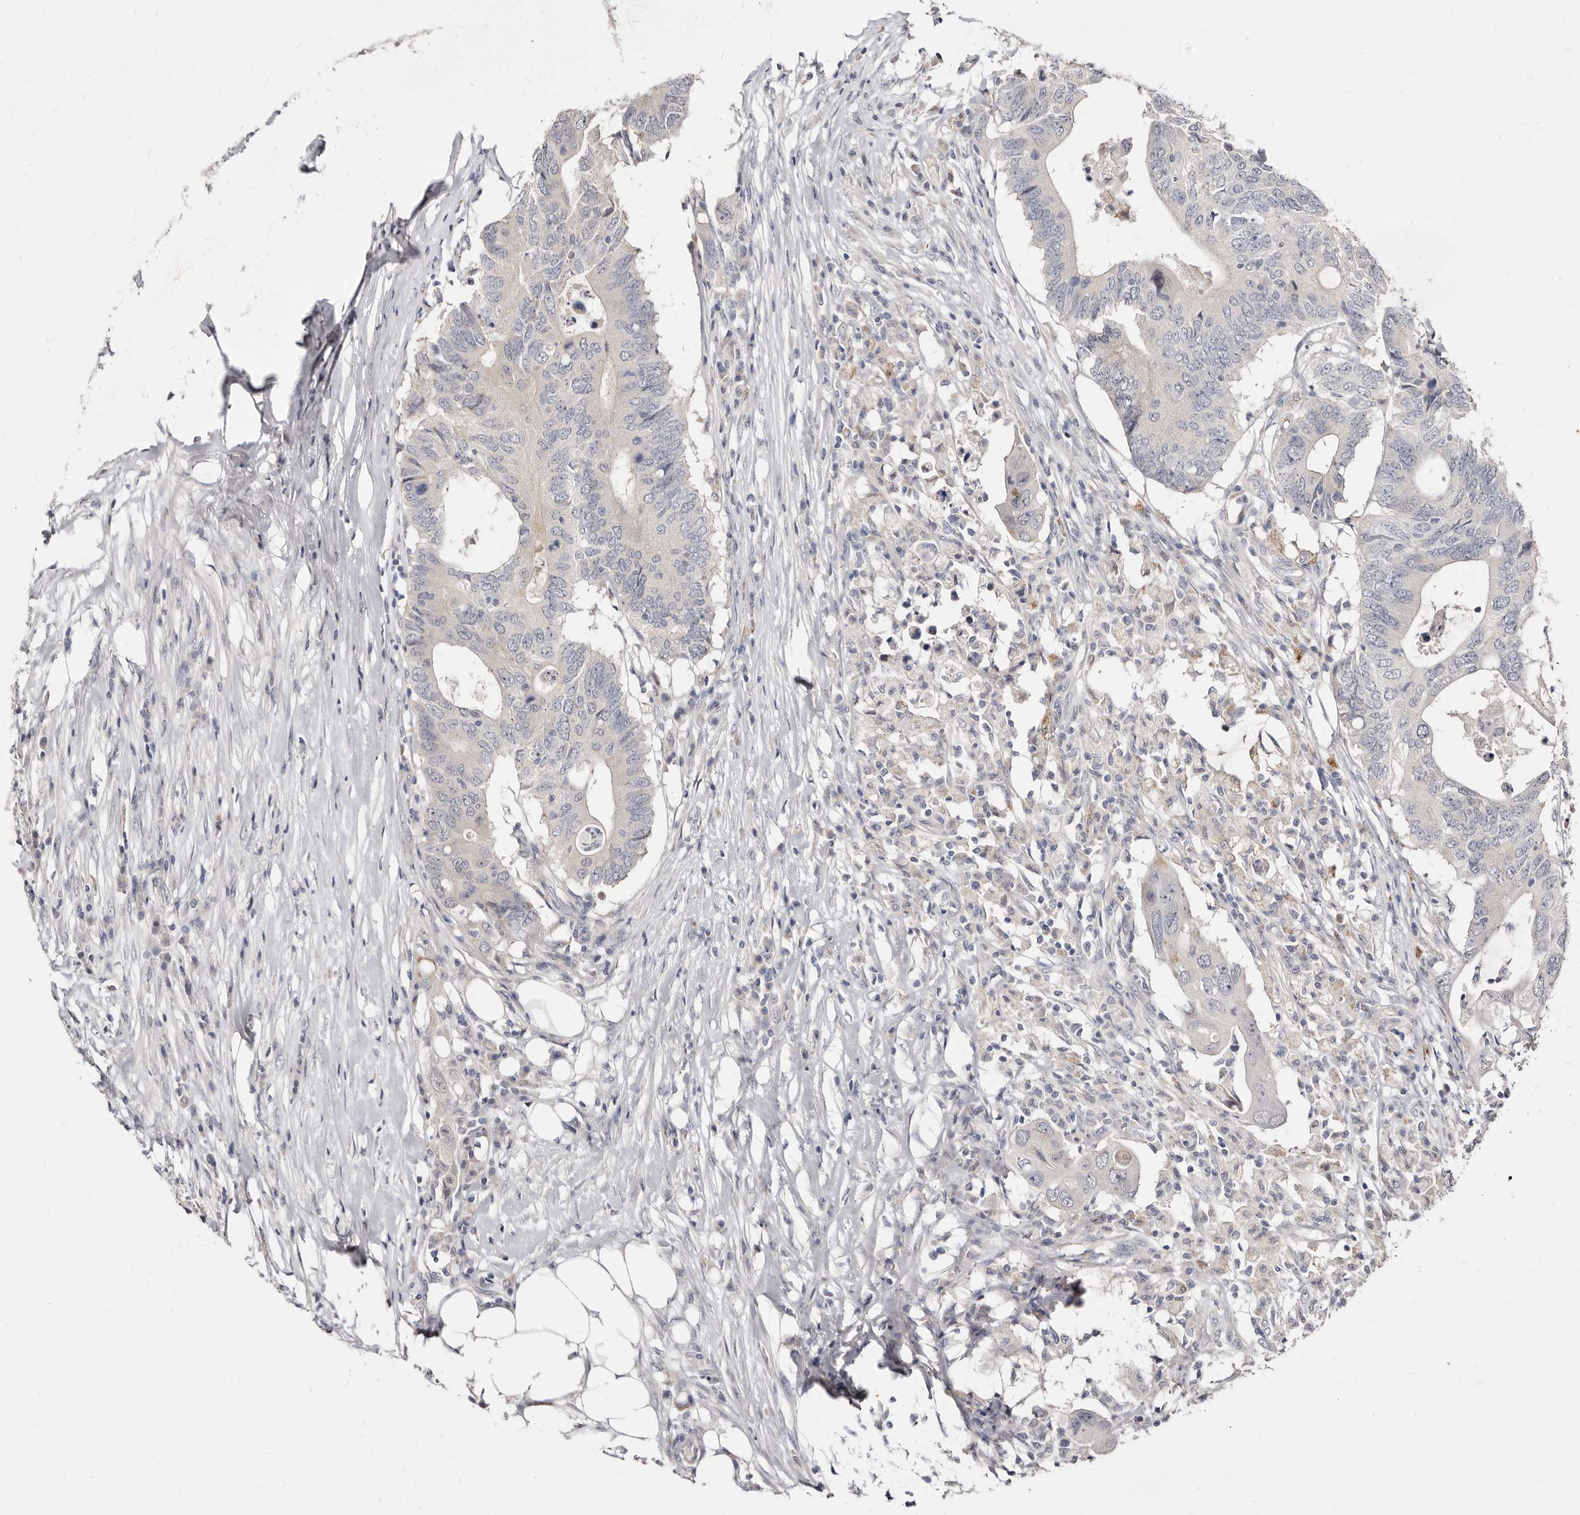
{"staining": {"intensity": "negative", "quantity": "none", "location": "none"}, "tissue": "colorectal cancer", "cell_type": "Tumor cells", "image_type": "cancer", "snomed": [{"axis": "morphology", "description": "Adenocarcinoma, NOS"}, {"axis": "topography", "description": "Colon"}], "caption": "A histopathology image of colorectal adenocarcinoma stained for a protein shows no brown staining in tumor cells. (DAB (3,3'-diaminobenzidine) immunohistochemistry (IHC) visualized using brightfield microscopy, high magnification).", "gene": "KLHL4", "patient": {"sex": "male", "age": 71}}